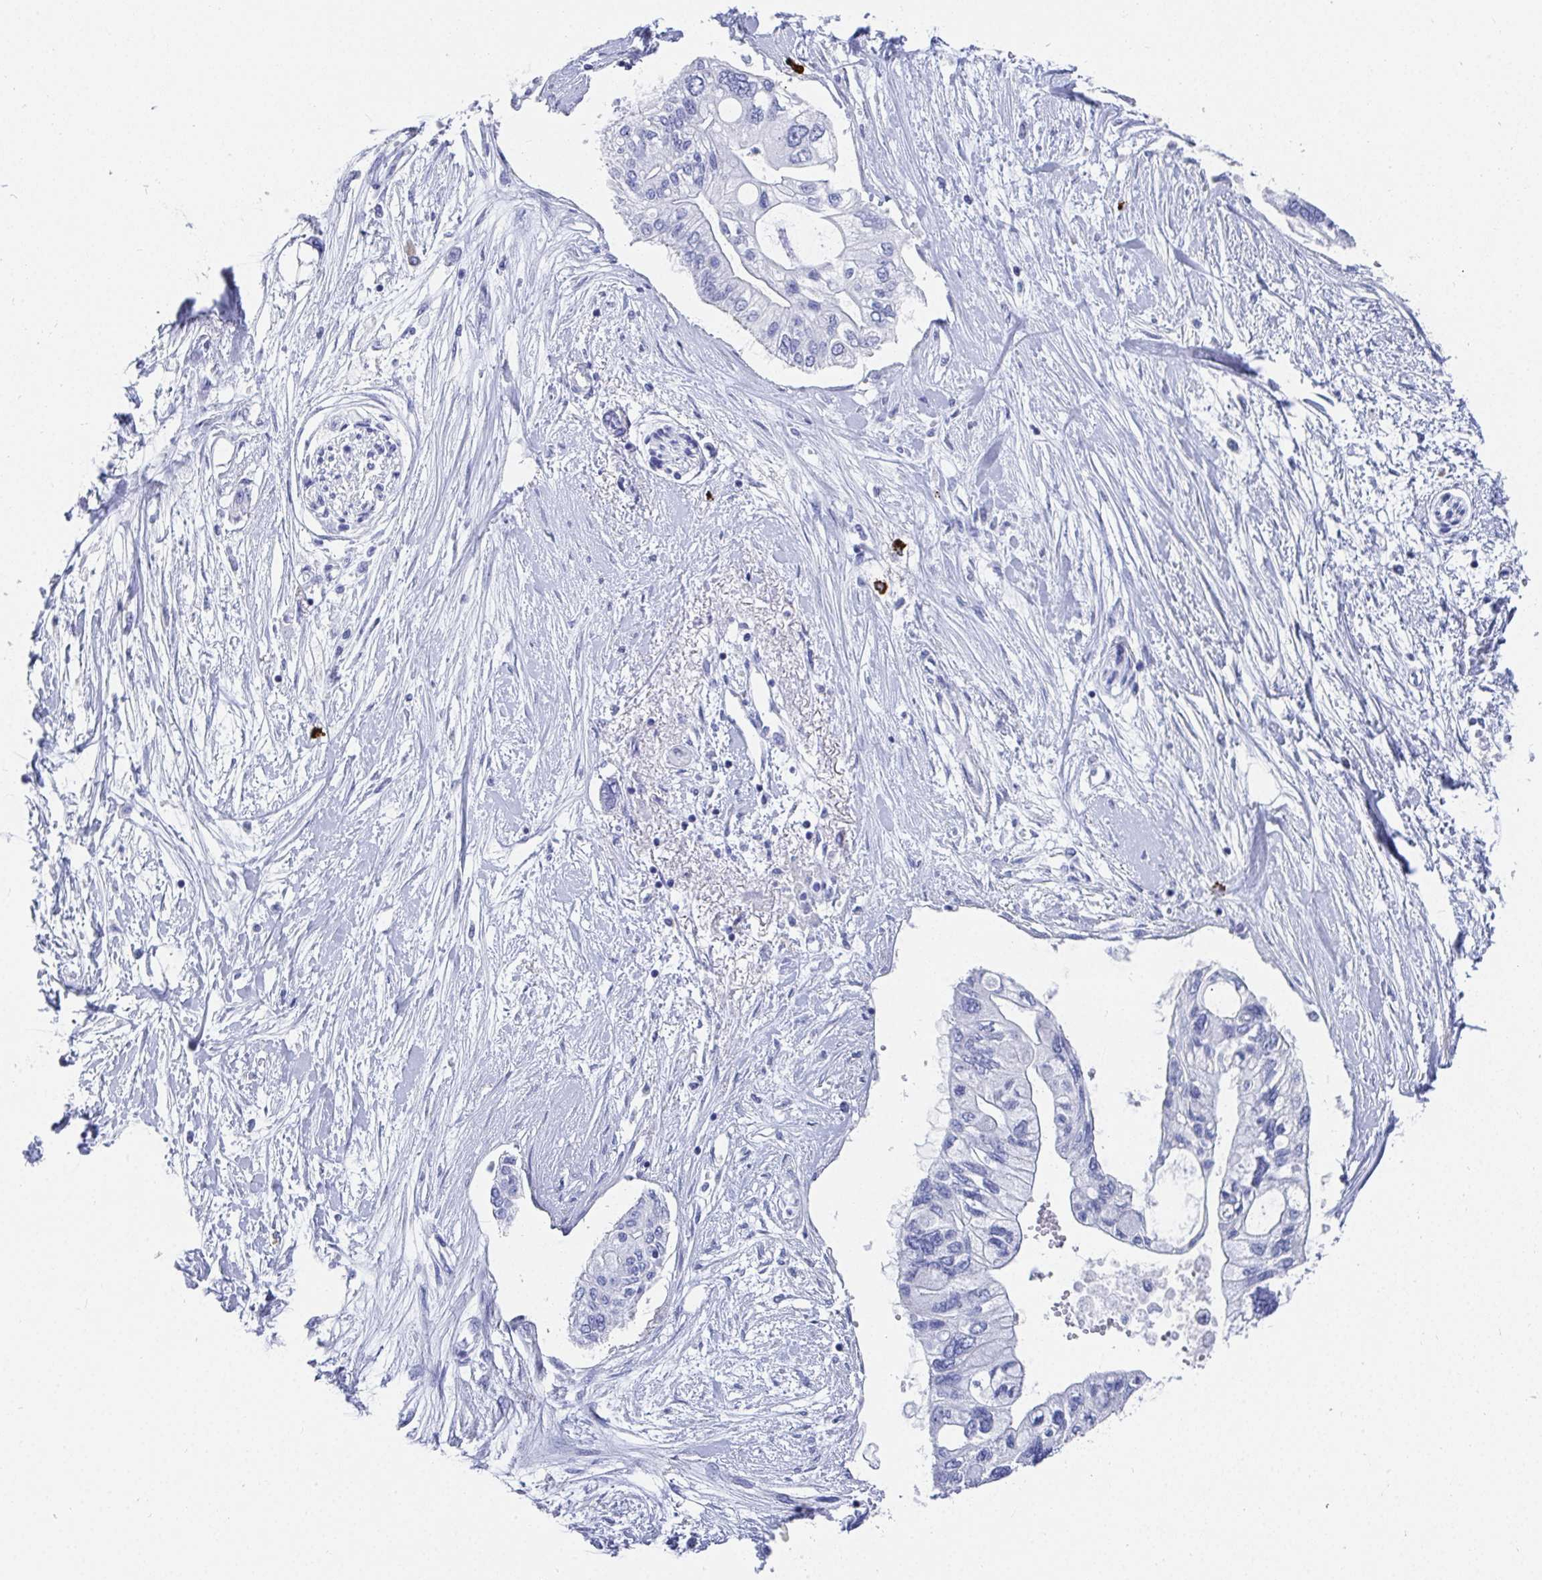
{"staining": {"intensity": "negative", "quantity": "none", "location": "none"}, "tissue": "pancreatic cancer", "cell_type": "Tumor cells", "image_type": "cancer", "snomed": [{"axis": "morphology", "description": "Adenocarcinoma, NOS"}, {"axis": "topography", "description": "Pancreas"}], "caption": "High power microscopy photomicrograph of an IHC micrograph of pancreatic cancer, revealing no significant staining in tumor cells.", "gene": "GRIA1", "patient": {"sex": "female", "age": 77}}